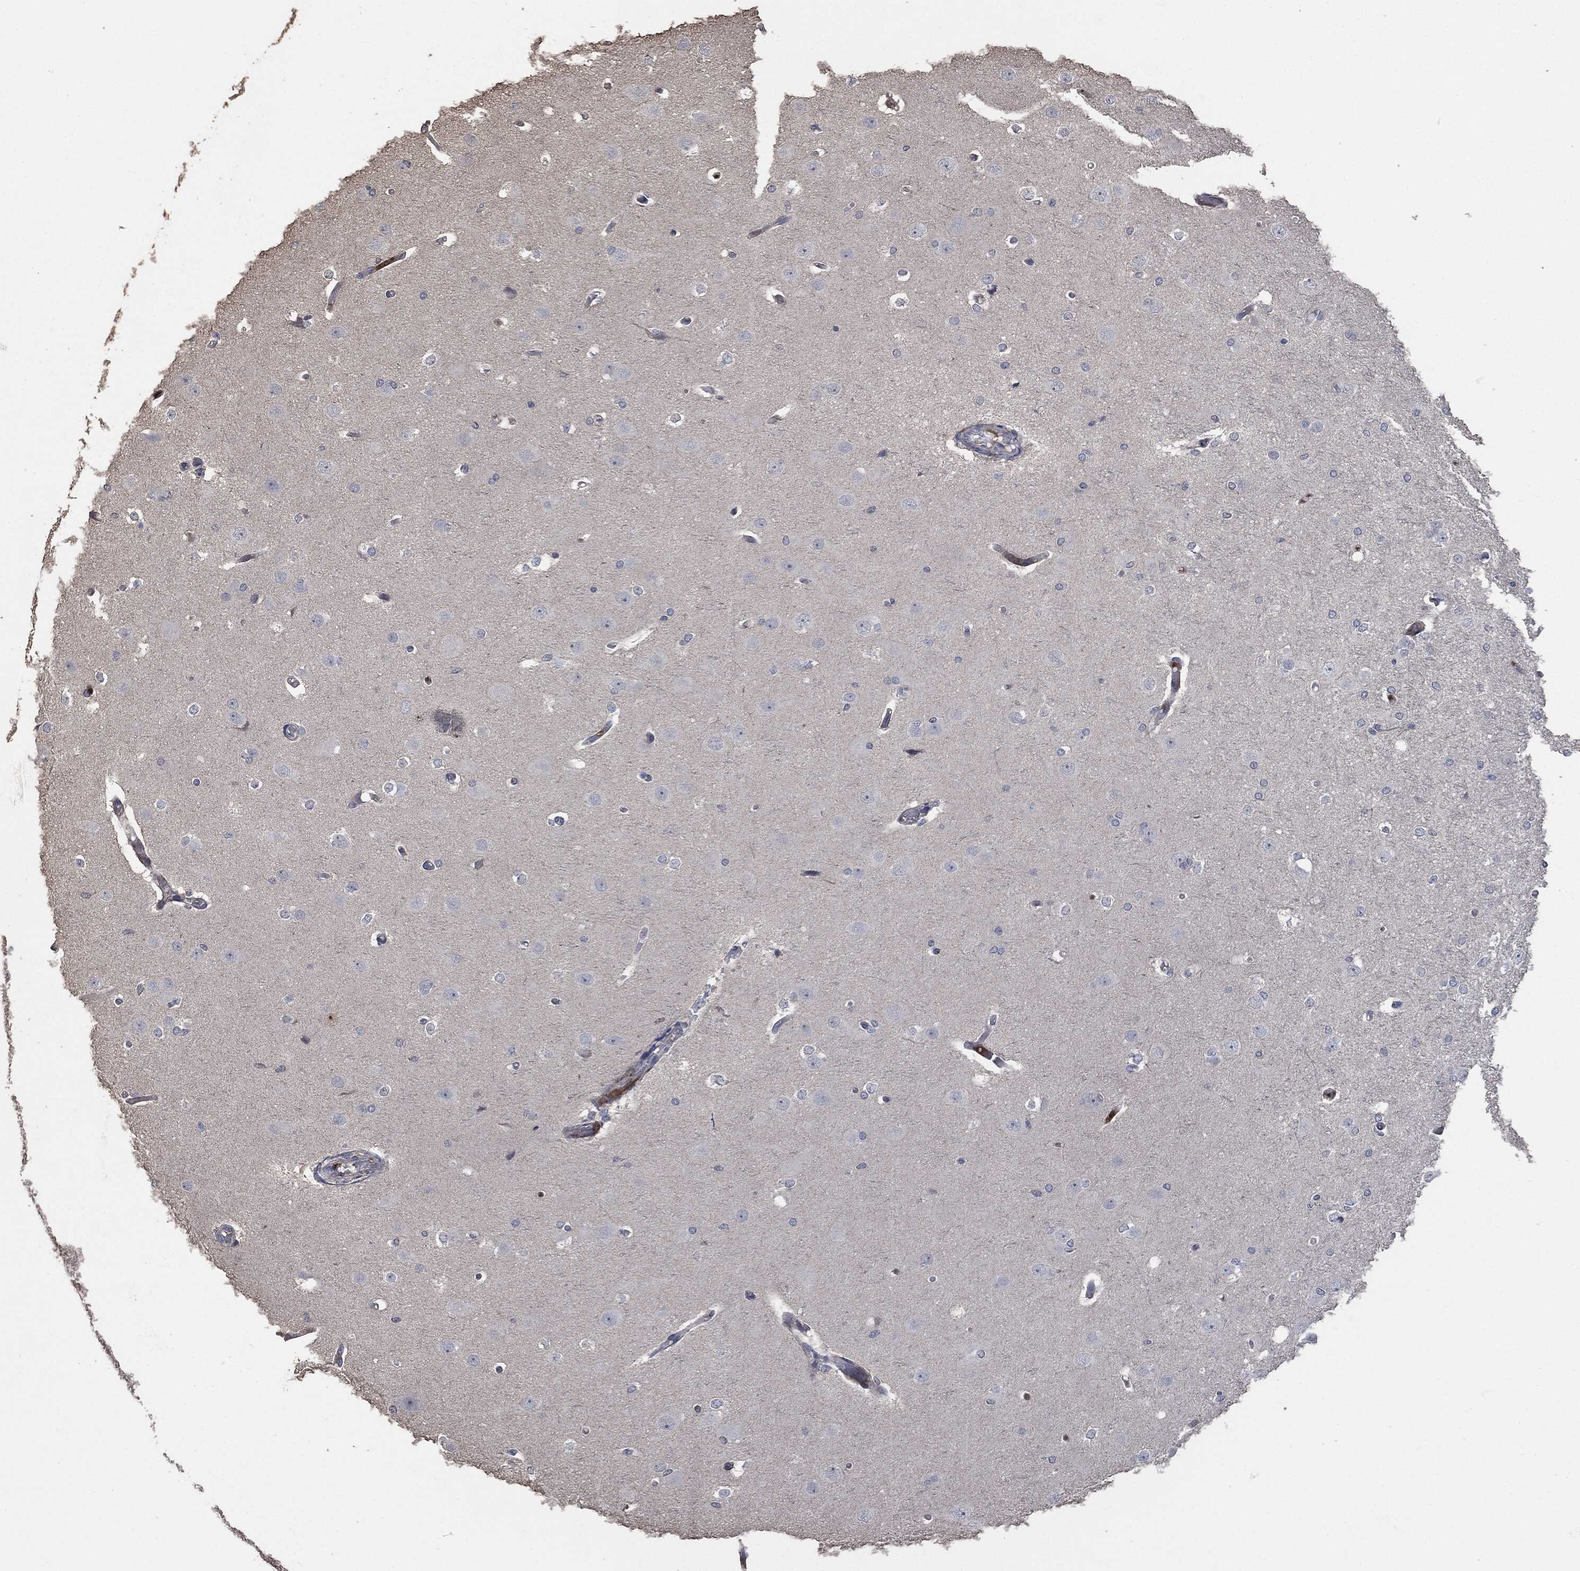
{"staining": {"intensity": "negative", "quantity": "none", "location": "none"}, "tissue": "cerebral cortex", "cell_type": "Endothelial cells", "image_type": "normal", "snomed": [{"axis": "morphology", "description": "Normal tissue, NOS"}, {"axis": "morphology", "description": "Inflammation, NOS"}, {"axis": "topography", "description": "Cerebral cortex"}], "caption": "Immunohistochemistry photomicrograph of benign cerebral cortex: cerebral cortex stained with DAB exhibits no significant protein positivity in endothelial cells. (DAB (3,3'-diaminobenzidine) immunohistochemistry (IHC) with hematoxylin counter stain).", "gene": "MSLN", "patient": {"sex": "male", "age": 6}}